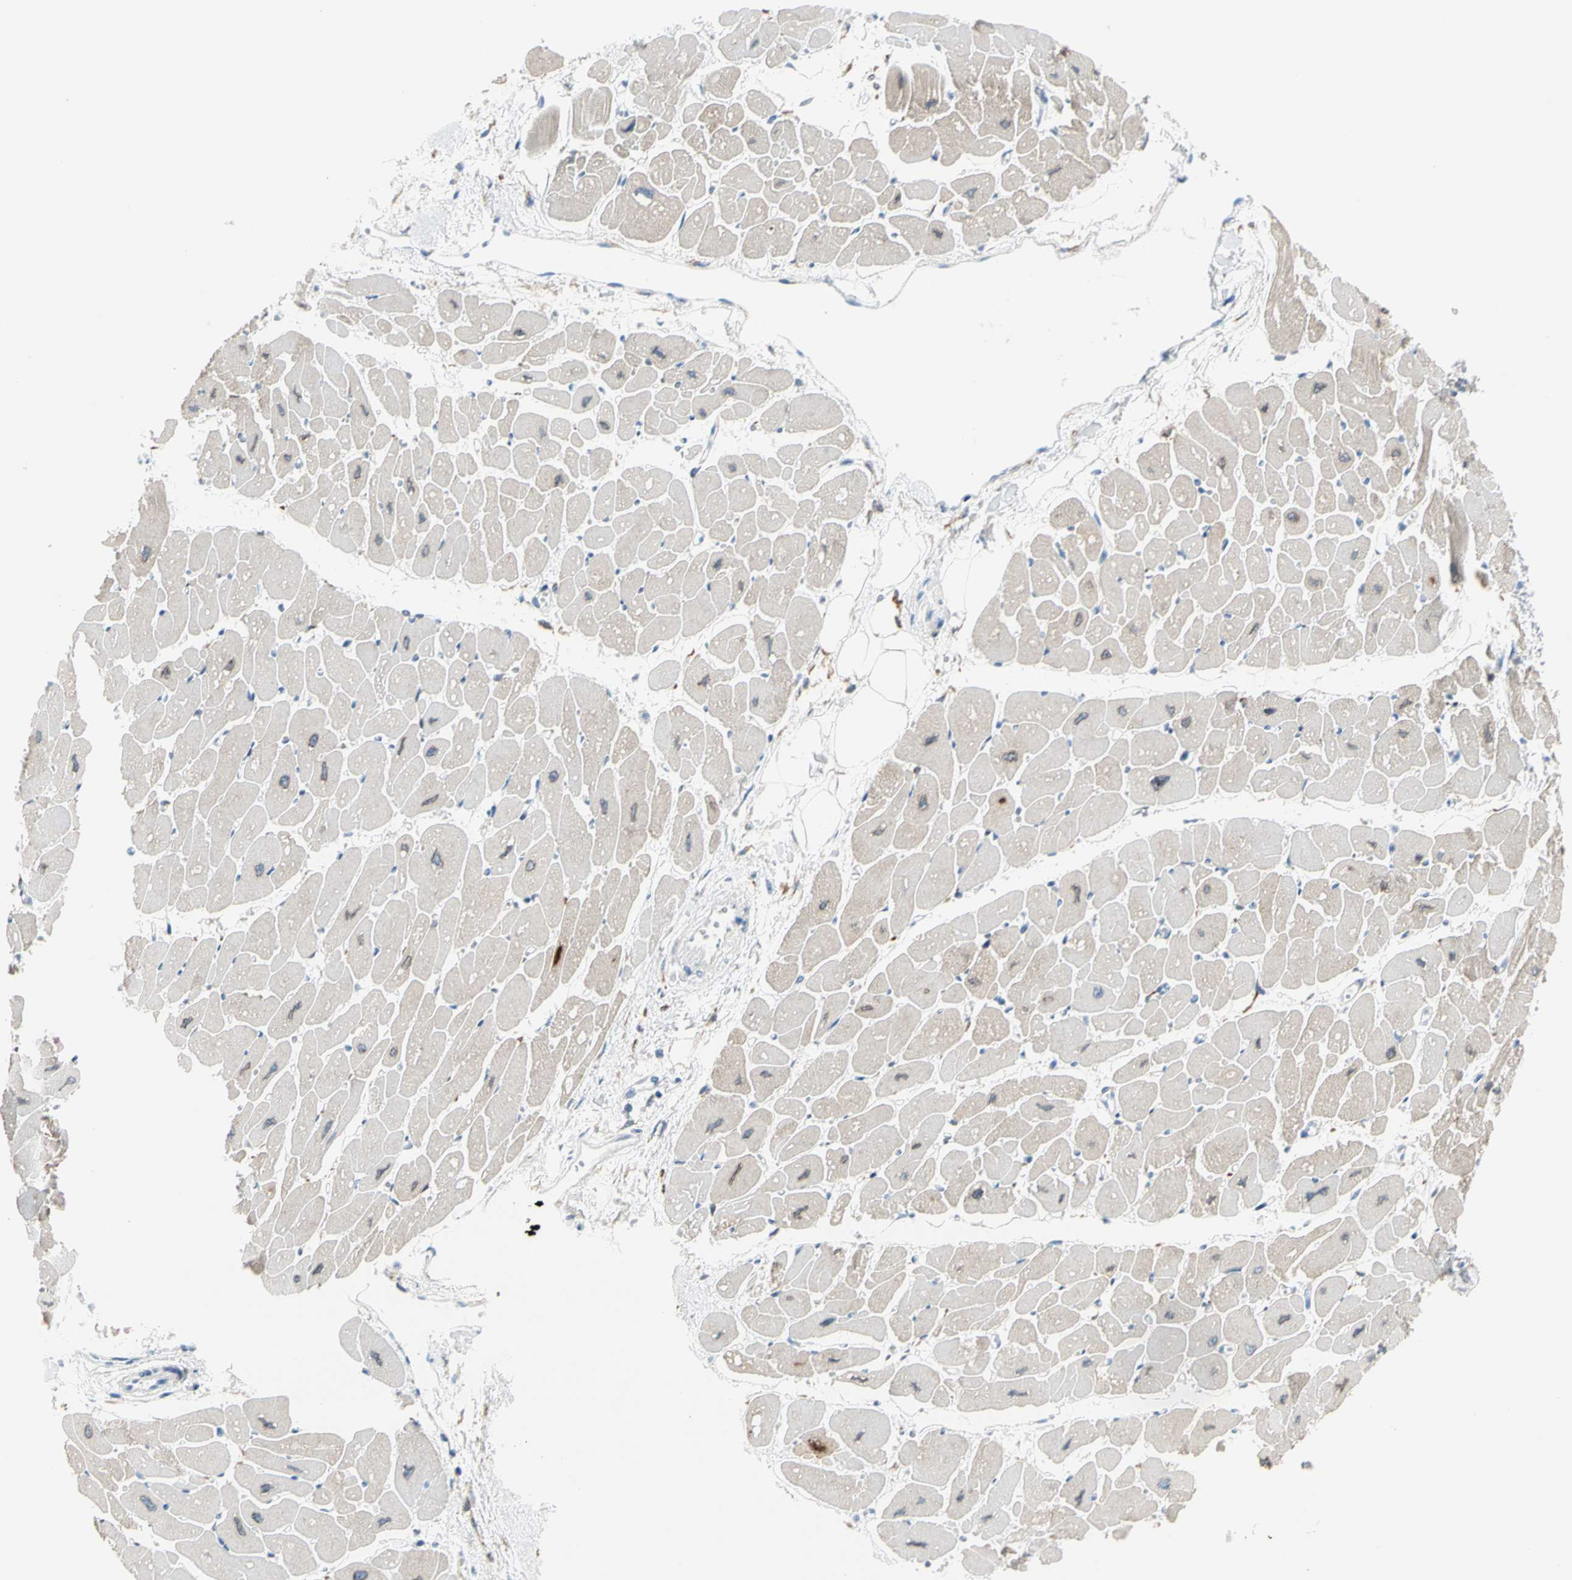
{"staining": {"intensity": "moderate", "quantity": ">75%", "location": "cytoplasmic/membranous"}, "tissue": "heart muscle", "cell_type": "Cardiomyocytes", "image_type": "normal", "snomed": [{"axis": "morphology", "description": "Normal tissue, NOS"}, {"axis": "topography", "description": "Heart"}], "caption": "Immunohistochemistry (IHC) (DAB (3,3'-diaminobenzidine)) staining of benign human heart muscle shows moderate cytoplasmic/membranous protein staining in about >75% of cardiomyocytes.", "gene": "LRPAP1", "patient": {"sex": "female", "age": 54}}